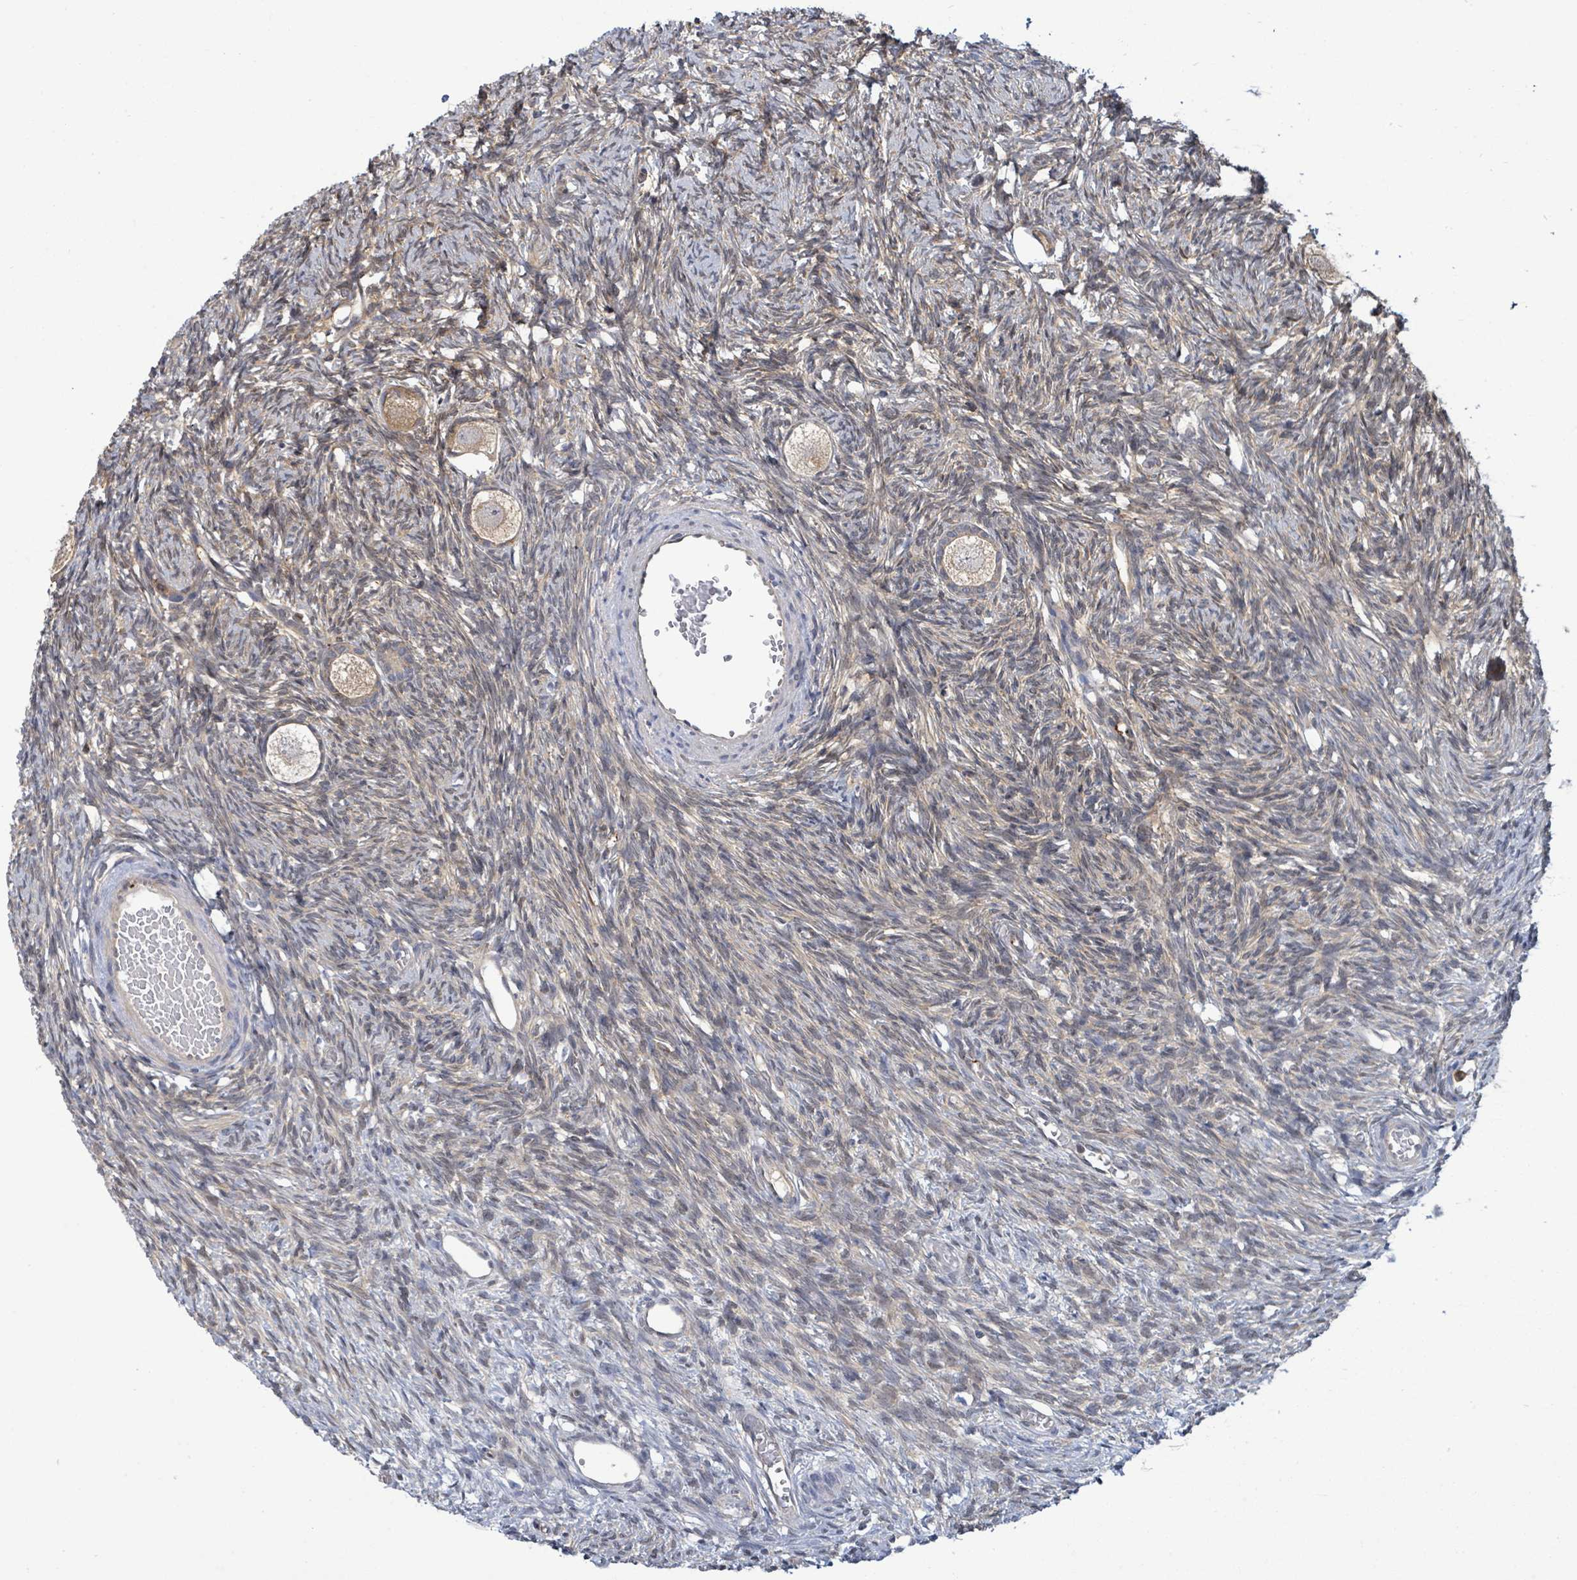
{"staining": {"intensity": "weak", "quantity": "25%-75%", "location": "cytoplasmic/membranous"}, "tissue": "ovary", "cell_type": "Follicle cells", "image_type": "normal", "snomed": [{"axis": "morphology", "description": "Normal tissue, NOS"}, {"axis": "topography", "description": "Ovary"}], "caption": "Immunohistochemical staining of normal ovary demonstrates low levels of weak cytoplasmic/membranous staining in about 25%-75% of follicle cells.", "gene": "PGAM1", "patient": {"sex": "female", "age": 33}}